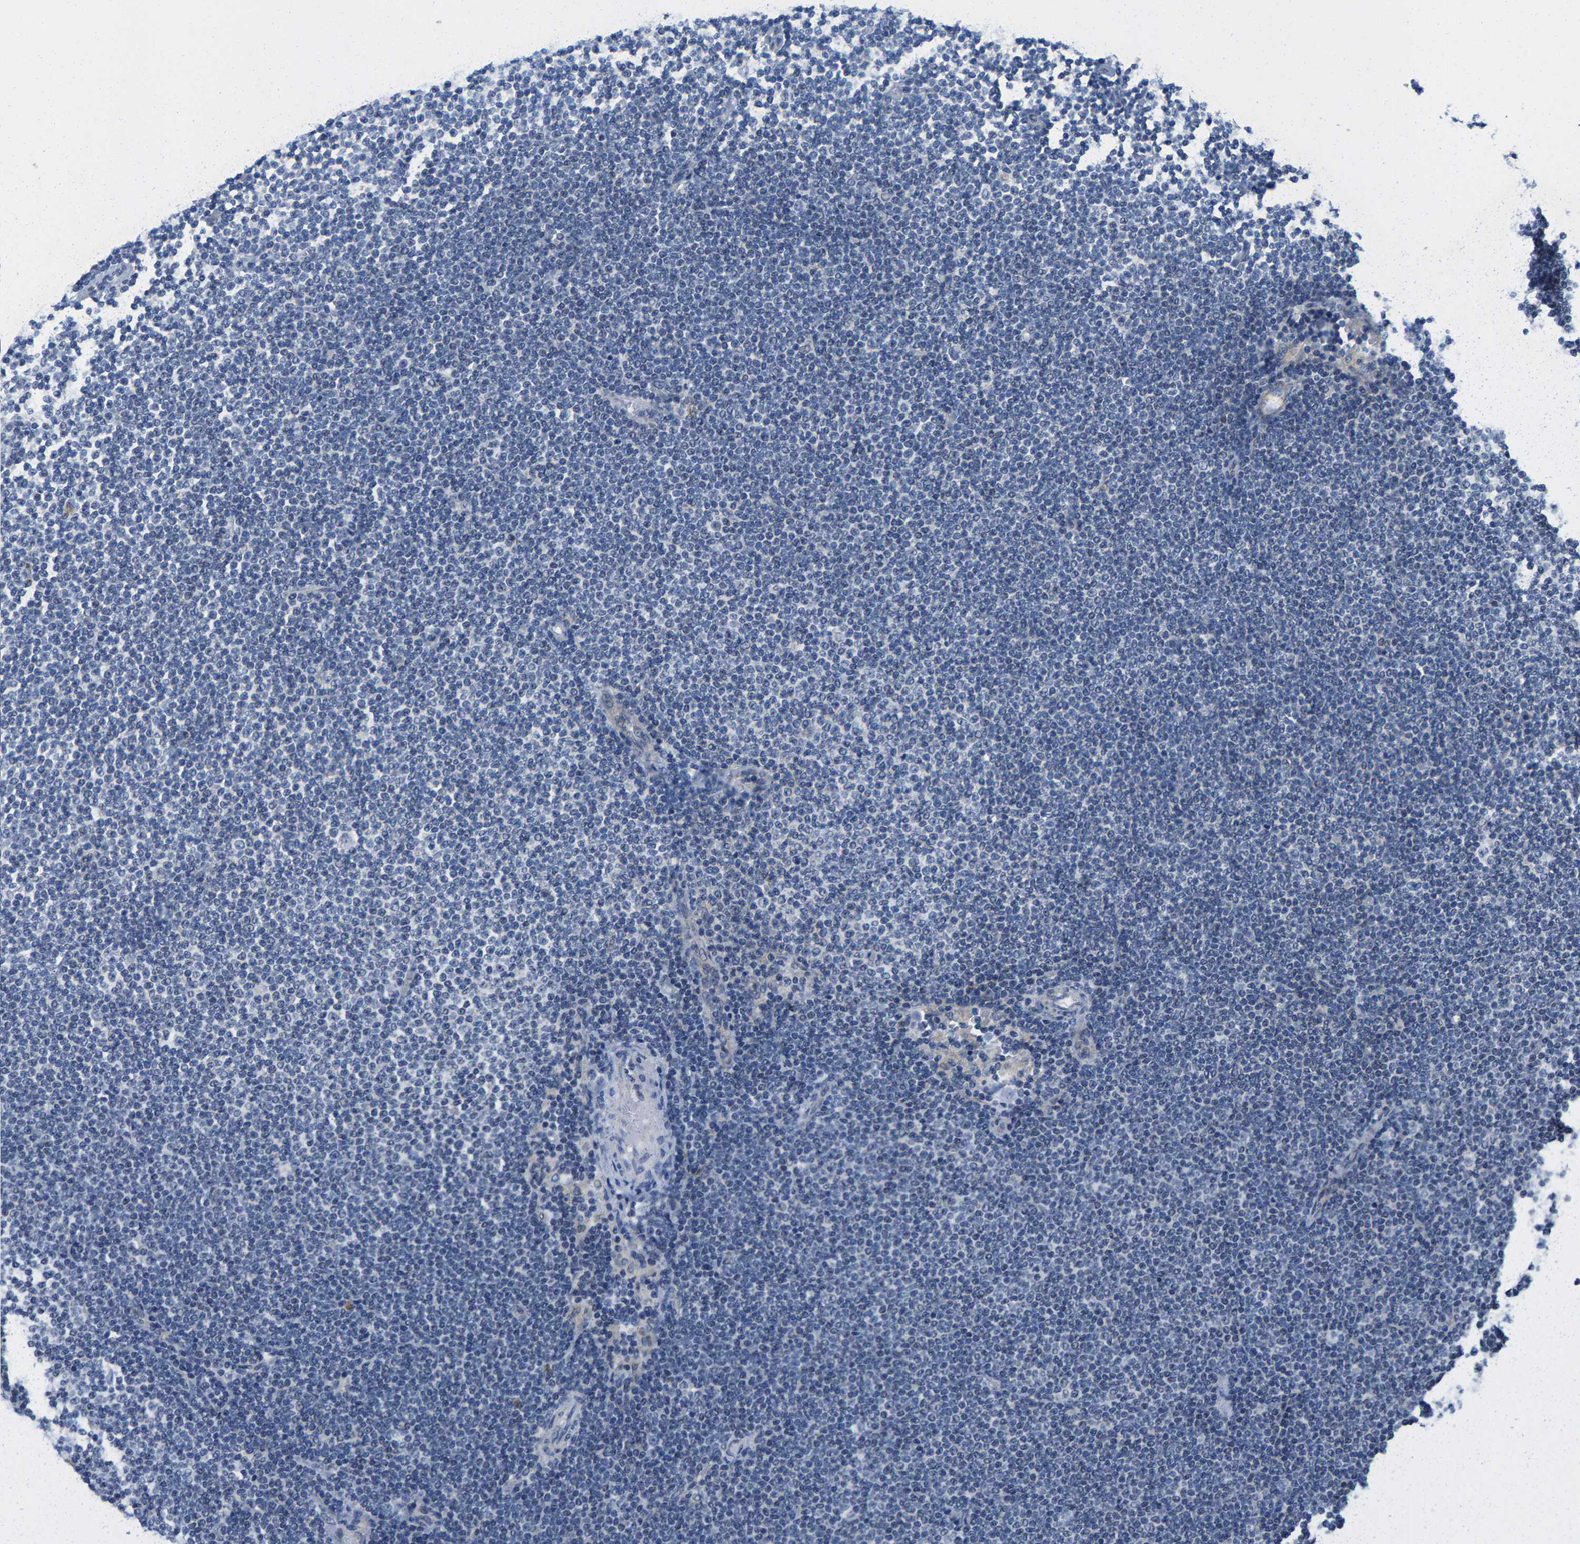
{"staining": {"intensity": "negative", "quantity": "none", "location": "none"}, "tissue": "lymphoma", "cell_type": "Tumor cells", "image_type": "cancer", "snomed": [{"axis": "morphology", "description": "Malignant lymphoma, non-Hodgkin's type, Low grade"}, {"axis": "topography", "description": "Lymph node"}], "caption": "Immunohistochemistry (IHC) of human low-grade malignant lymphoma, non-Hodgkin's type demonstrates no expression in tumor cells.", "gene": "KLHL1", "patient": {"sex": "female", "age": 53}}